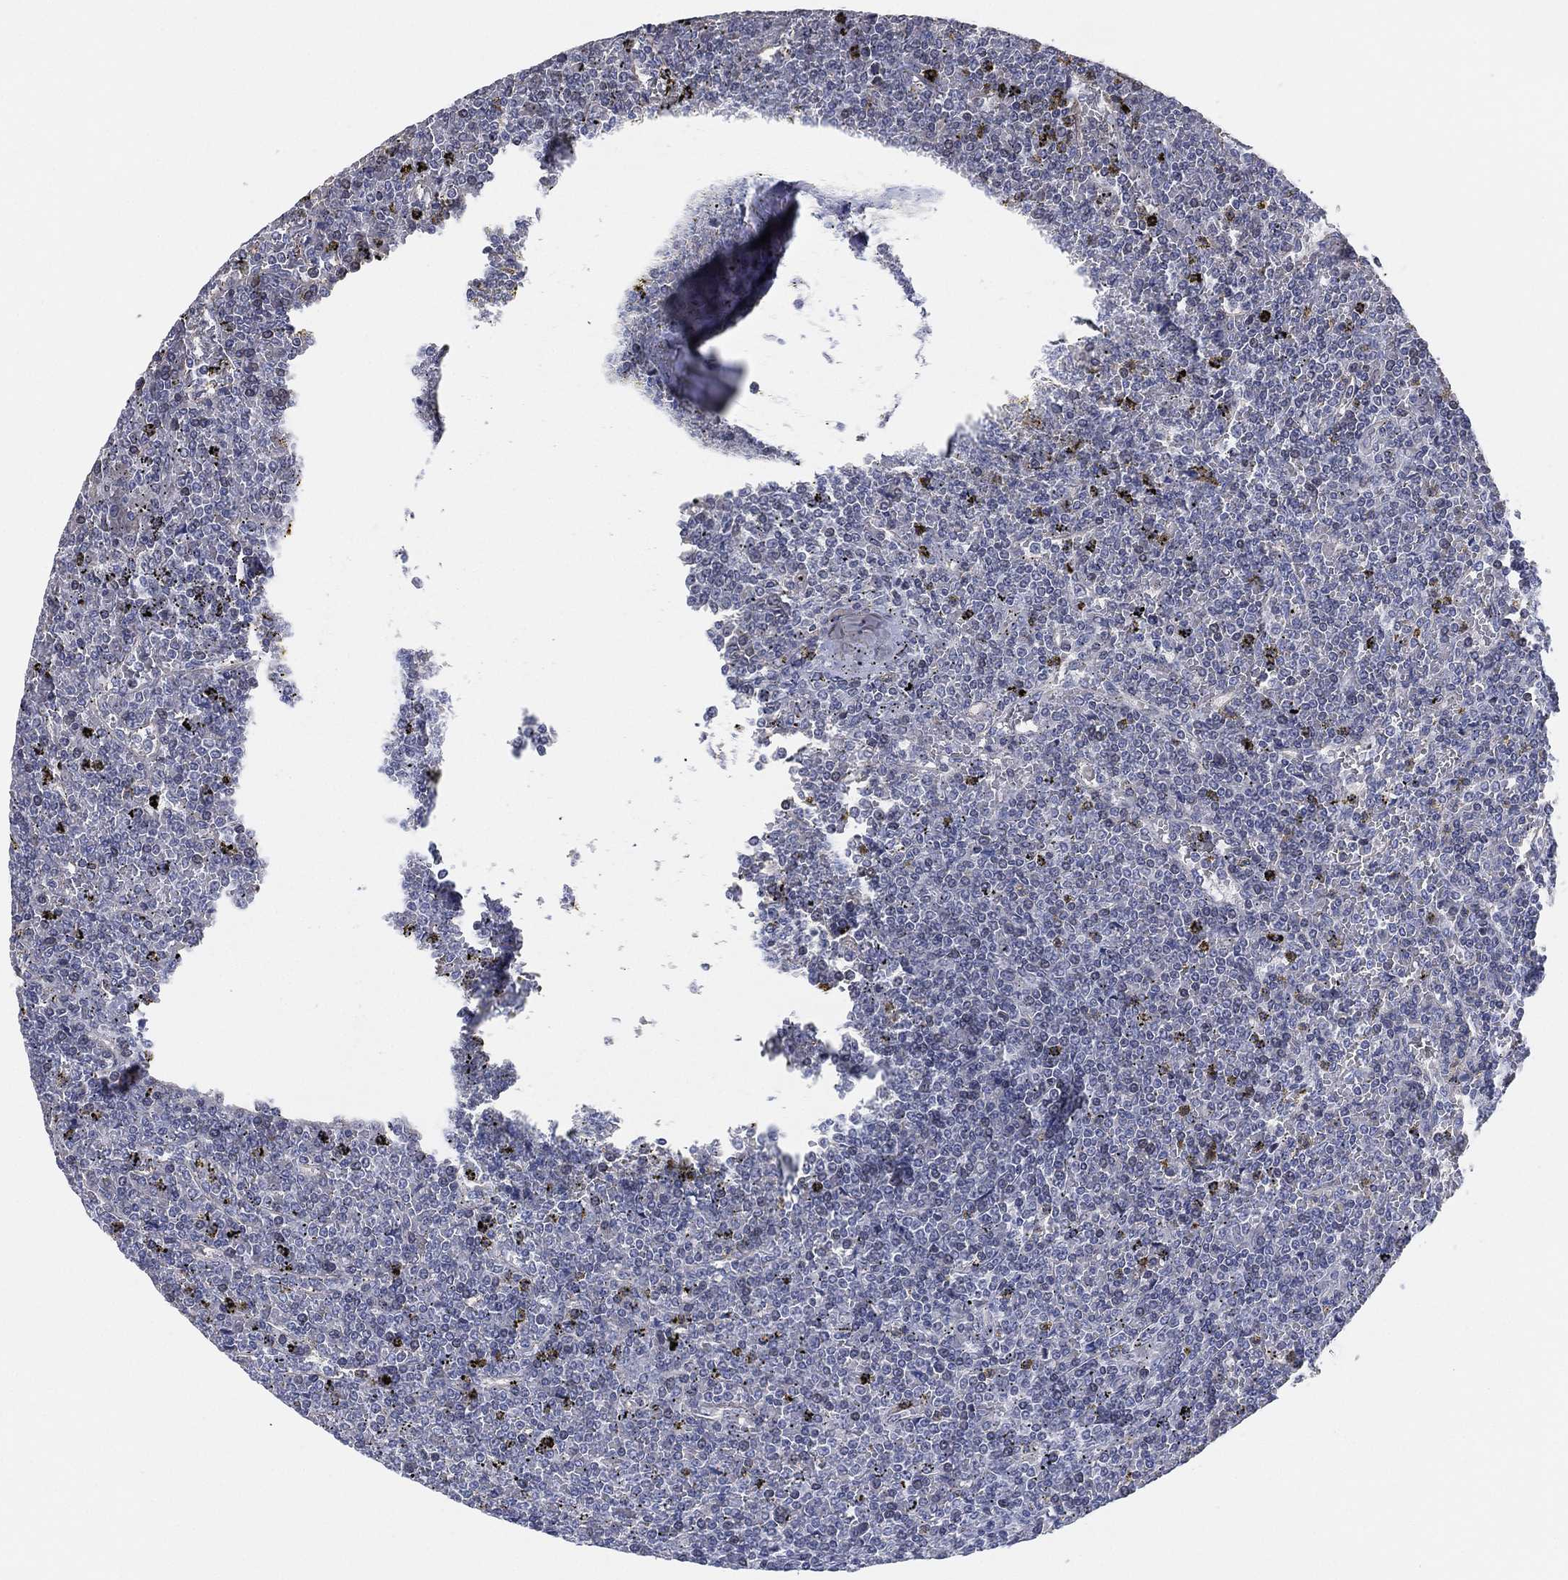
{"staining": {"intensity": "strong", "quantity": "<25%", "location": "nuclear"}, "tissue": "lymphoma", "cell_type": "Tumor cells", "image_type": "cancer", "snomed": [{"axis": "morphology", "description": "Malignant lymphoma, non-Hodgkin's type, Low grade"}, {"axis": "topography", "description": "Spleen"}], "caption": "Tumor cells show medium levels of strong nuclear positivity in approximately <25% of cells in human lymphoma. The protein is shown in brown color, while the nuclei are stained blue.", "gene": "CFTR", "patient": {"sex": "female", "age": 19}}